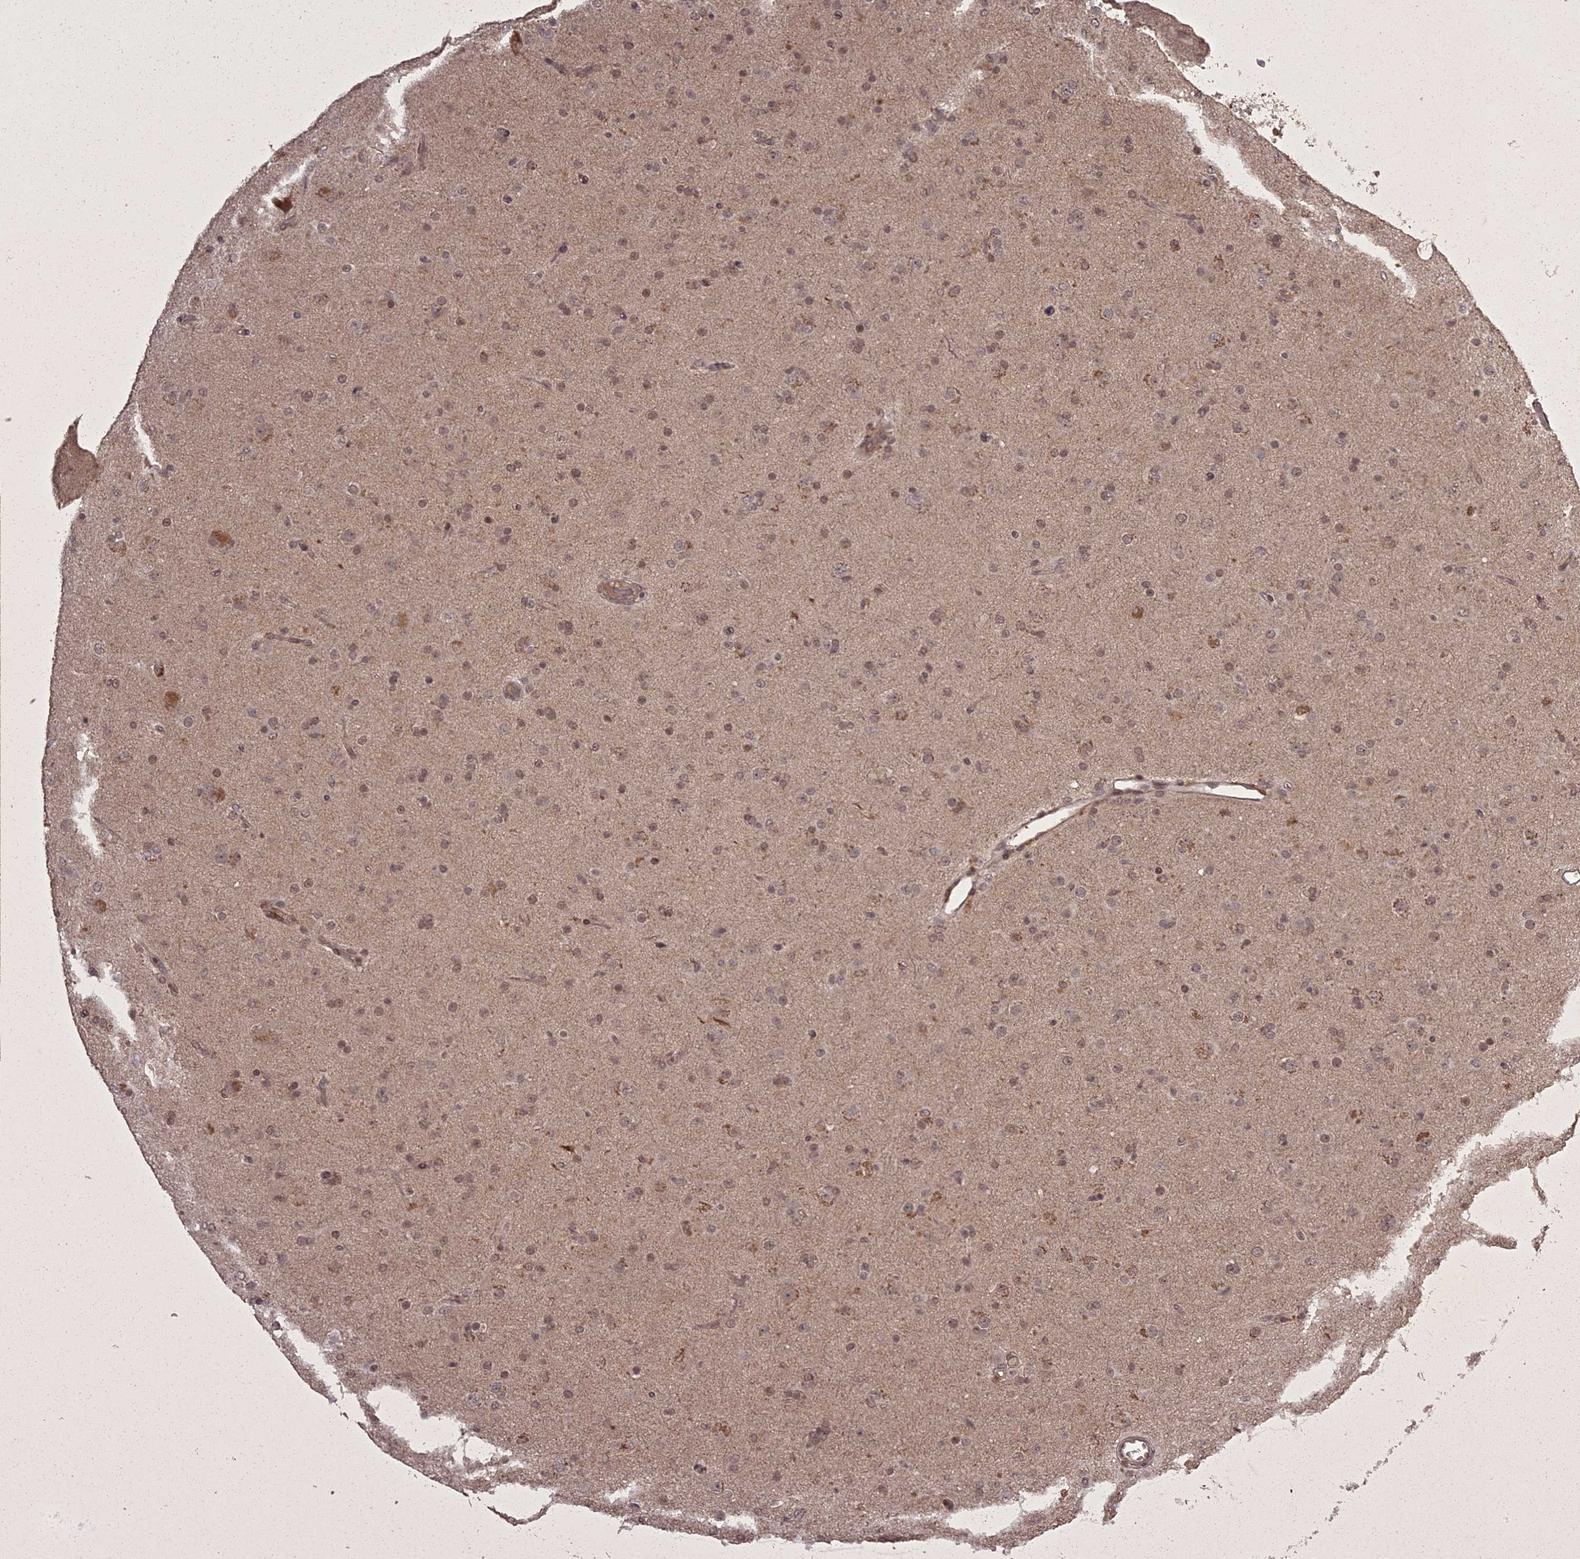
{"staining": {"intensity": "weak", "quantity": "25%-75%", "location": "nuclear"}, "tissue": "glioma", "cell_type": "Tumor cells", "image_type": "cancer", "snomed": [{"axis": "morphology", "description": "Glioma, malignant, Low grade"}, {"axis": "topography", "description": "Brain"}], "caption": "Low-grade glioma (malignant) stained with a brown dye exhibits weak nuclear positive staining in approximately 25%-75% of tumor cells.", "gene": "ING5", "patient": {"sex": "male", "age": 65}}